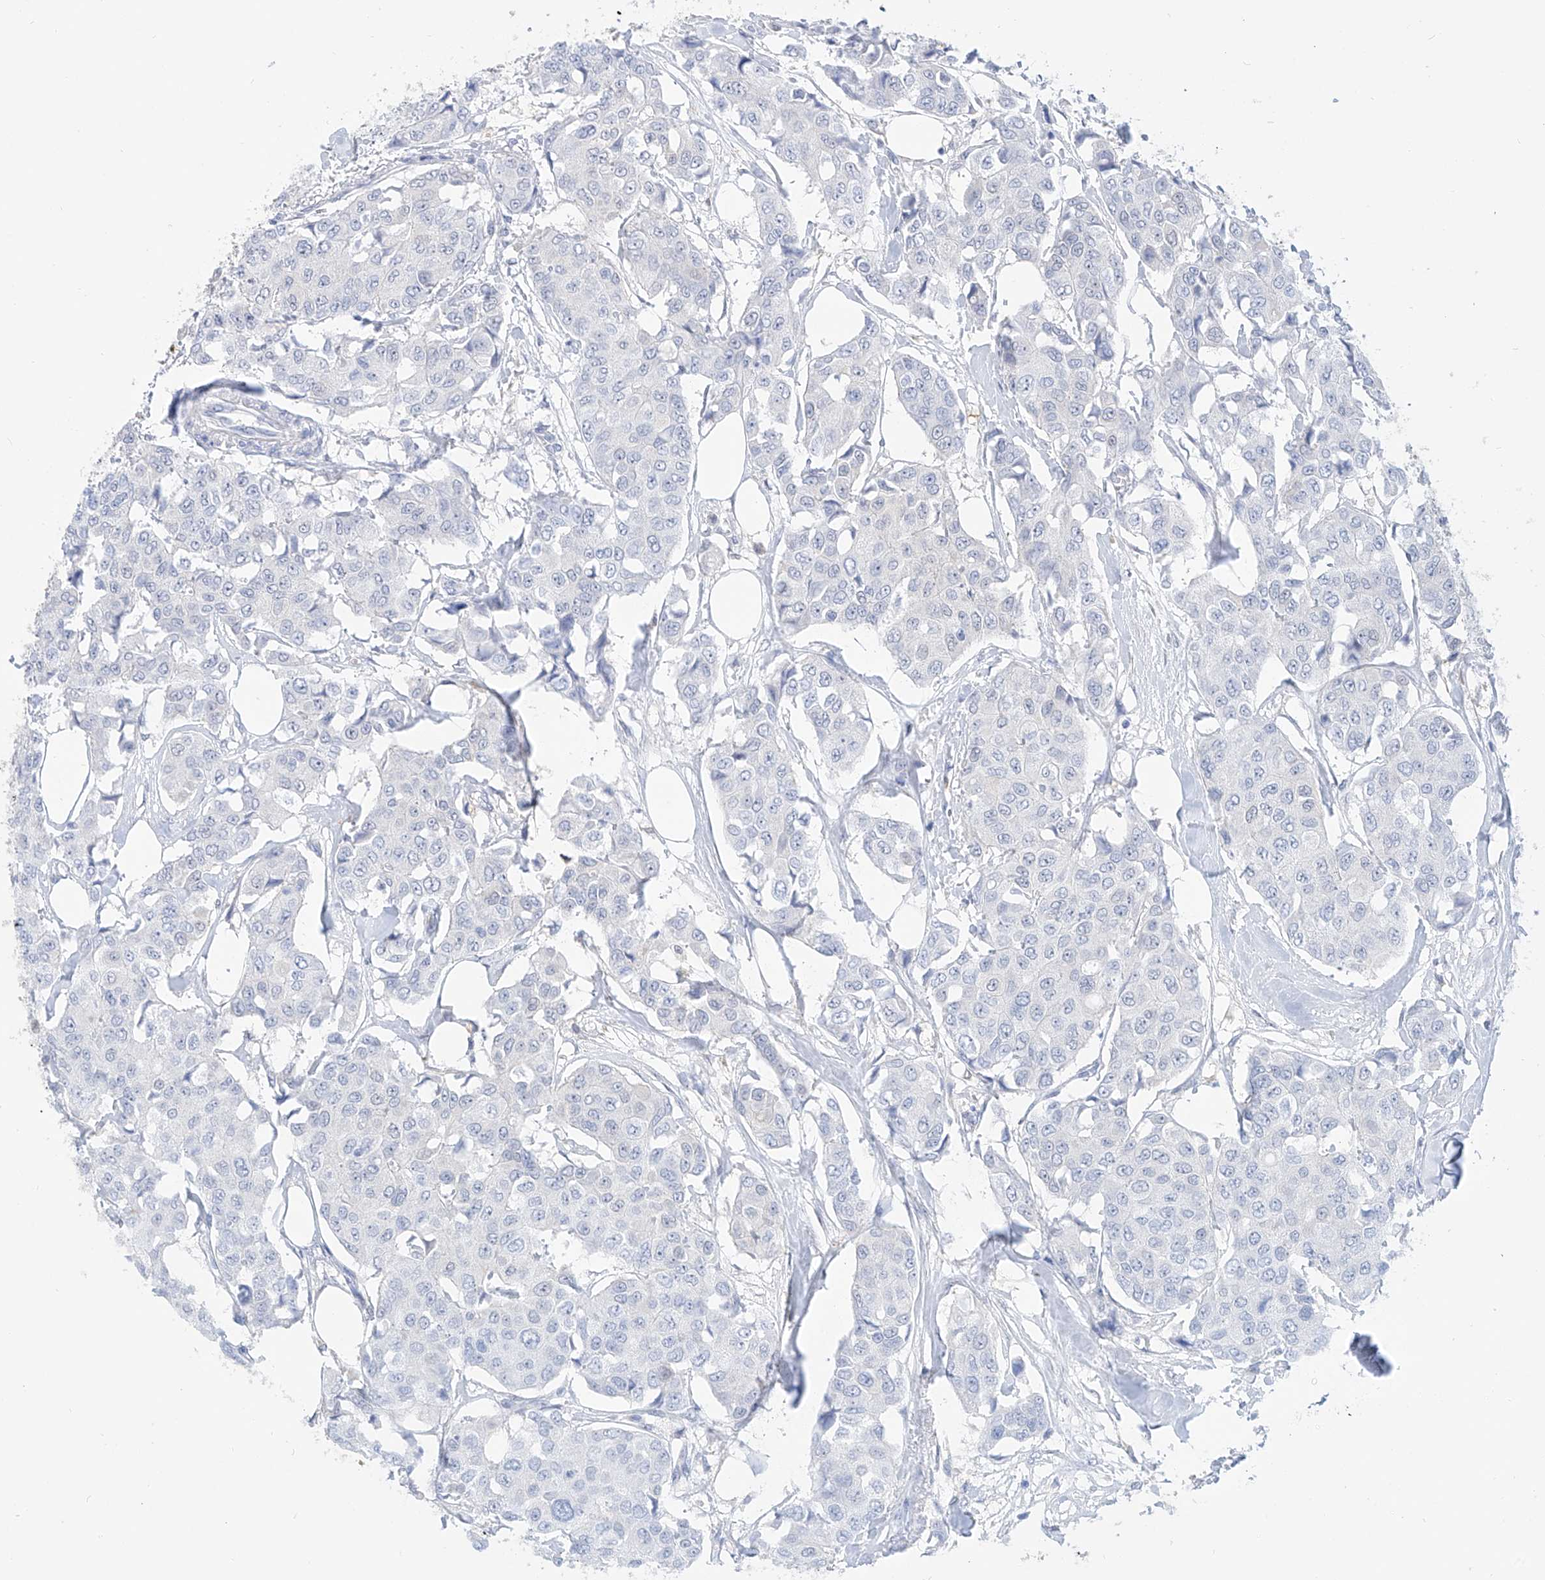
{"staining": {"intensity": "negative", "quantity": "none", "location": "none"}, "tissue": "breast cancer", "cell_type": "Tumor cells", "image_type": "cancer", "snomed": [{"axis": "morphology", "description": "Duct carcinoma"}, {"axis": "topography", "description": "Breast"}], "caption": "Intraductal carcinoma (breast) was stained to show a protein in brown. There is no significant staining in tumor cells. (Immunohistochemistry, brightfield microscopy, high magnification).", "gene": "PDXK", "patient": {"sex": "female", "age": 80}}